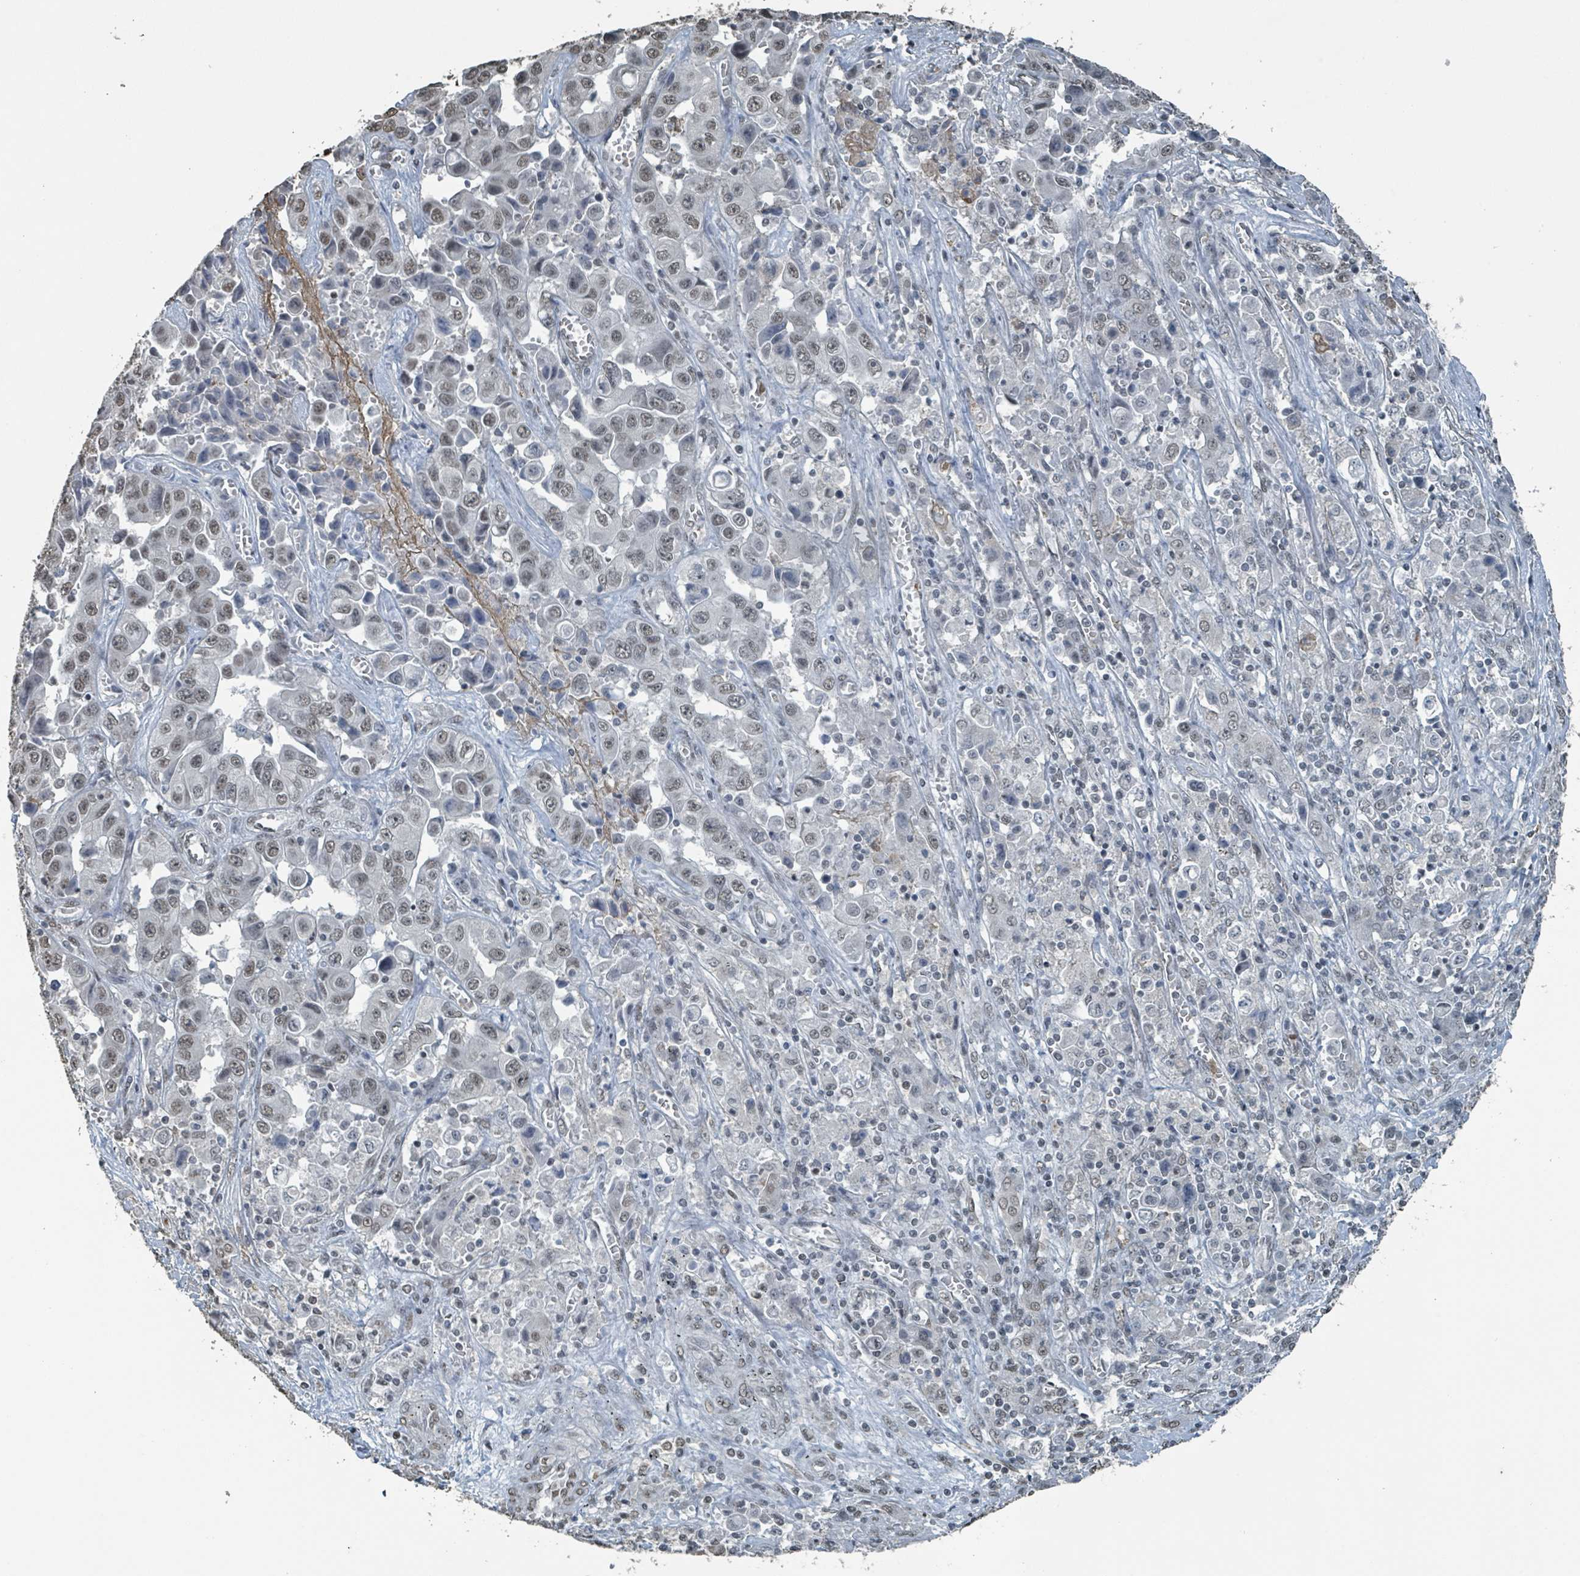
{"staining": {"intensity": "weak", "quantity": "25%-75%", "location": "cytoplasmic/membranous,nuclear"}, "tissue": "liver cancer", "cell_type": "Tumor cells", "image_type": "cancer", "snomed": [{"axis": "morphology", "description": "Cholangiocarcinoma"}, {"axis": "topography", "description": "Liver"}], "caption": "Immunohistochemistry (IHC) histopathology image of neoplastic tissue: human liver cancer (cholangiocarcinoma) stained using IHC reveals low levels of weak protein expression localized specifically in the cytoplasmic/membranous and nuclear of tumor cells, appearing as a cytoplasmic/membranous and nuclear brown color.", "gene": "PHIP", "patient": {"sex": "female", "age": 52}}